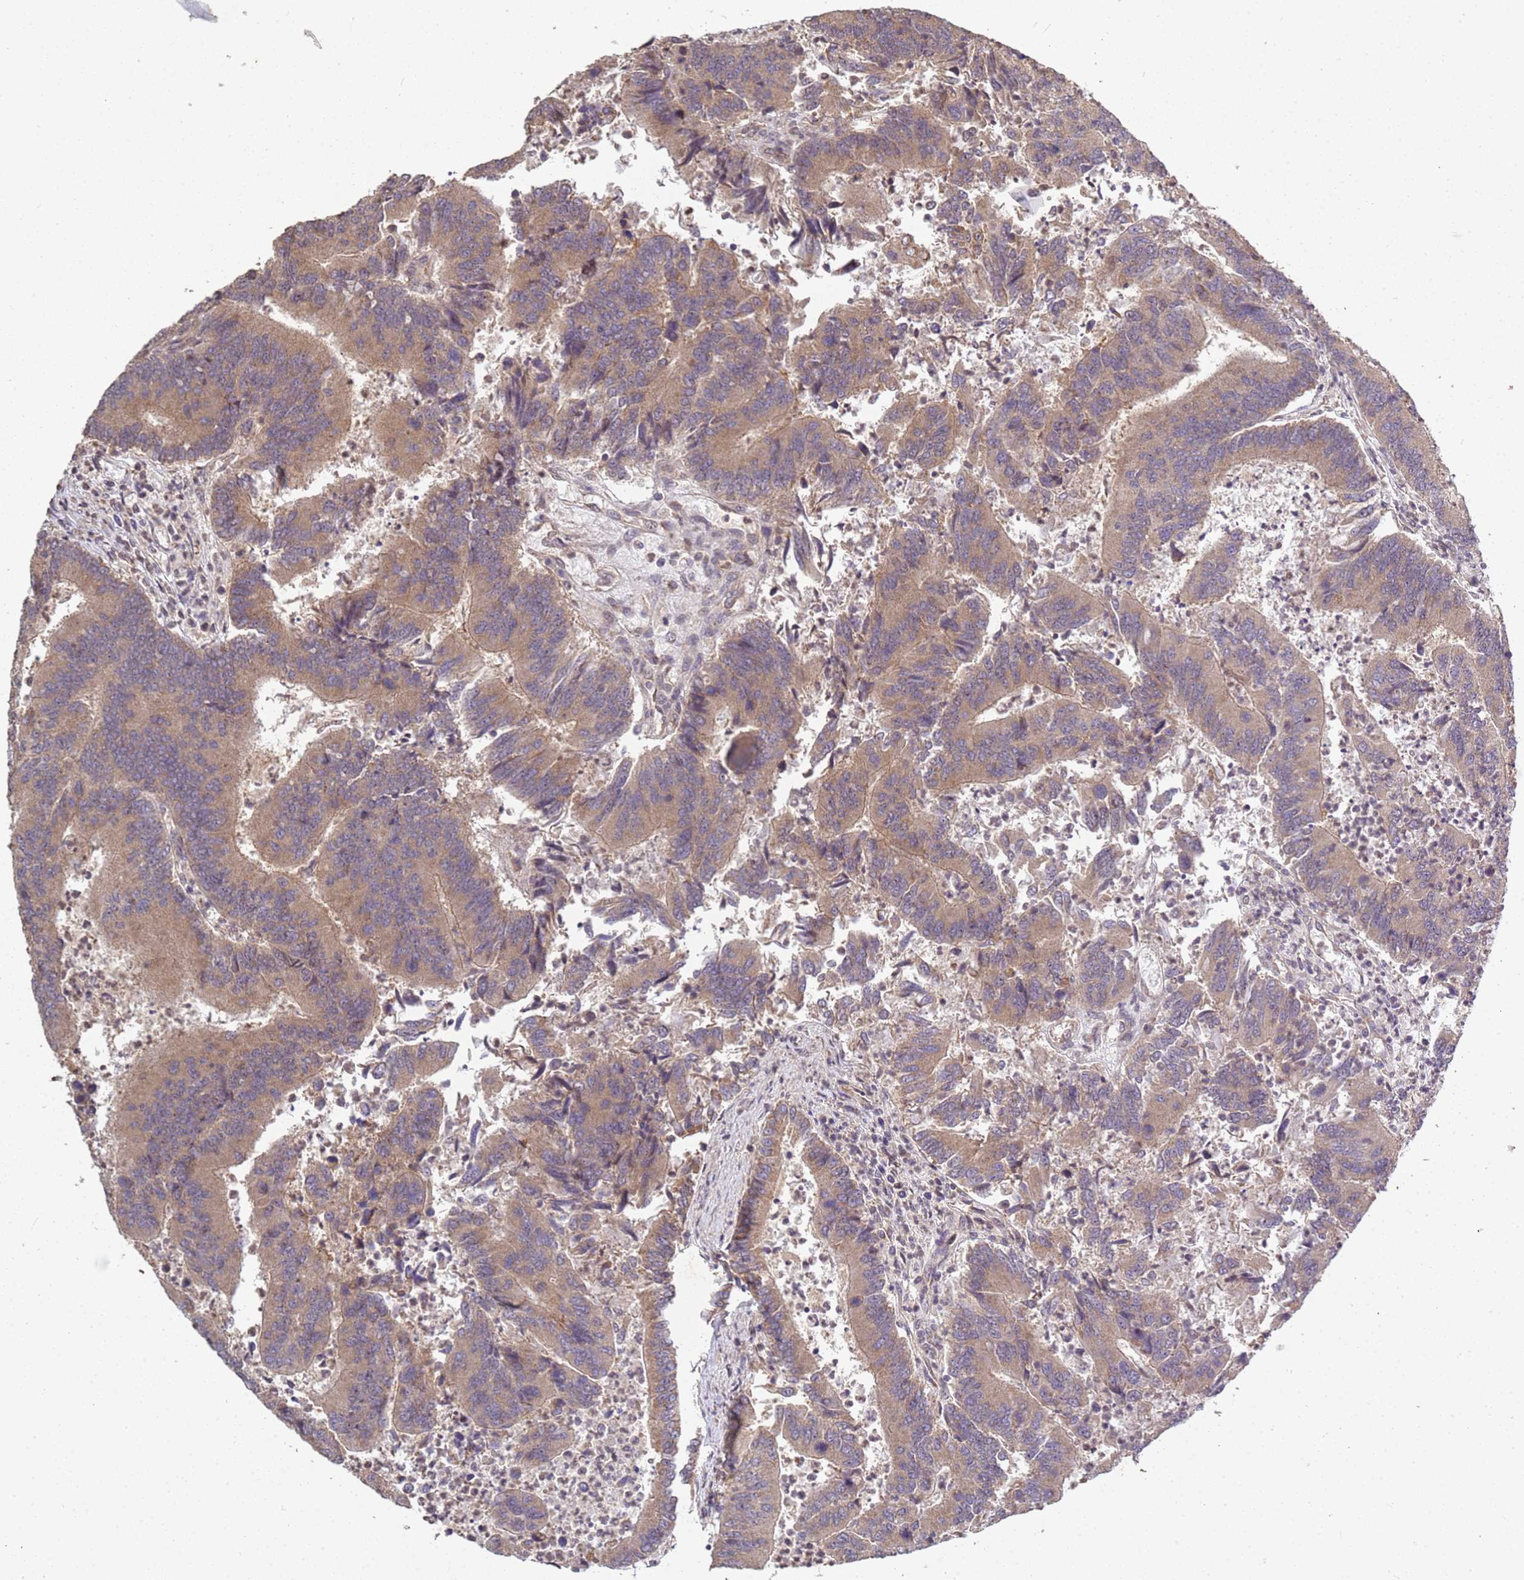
{"staining": {"intensity": "weak", "quantity": ">75%", "location": "cytoplasmic/membranous"}, "tissue": "colorectal cancer", "cell_type": "Tumor cells", "image_type": "cancer", "snomed": [{"axis": "morphology", "description": "Adenocarcinoma, NOS"}, {"axis": "topography", "description": "Colon"}], "caption": "Colorectal cancer tissue exhibits weak cytoplasmic/membranous positivity in about >75% of tumor cells, visualized by immunohistochemistry.", "gene": "P2RX7", "patient": {"sex": "female", "age": 67}}